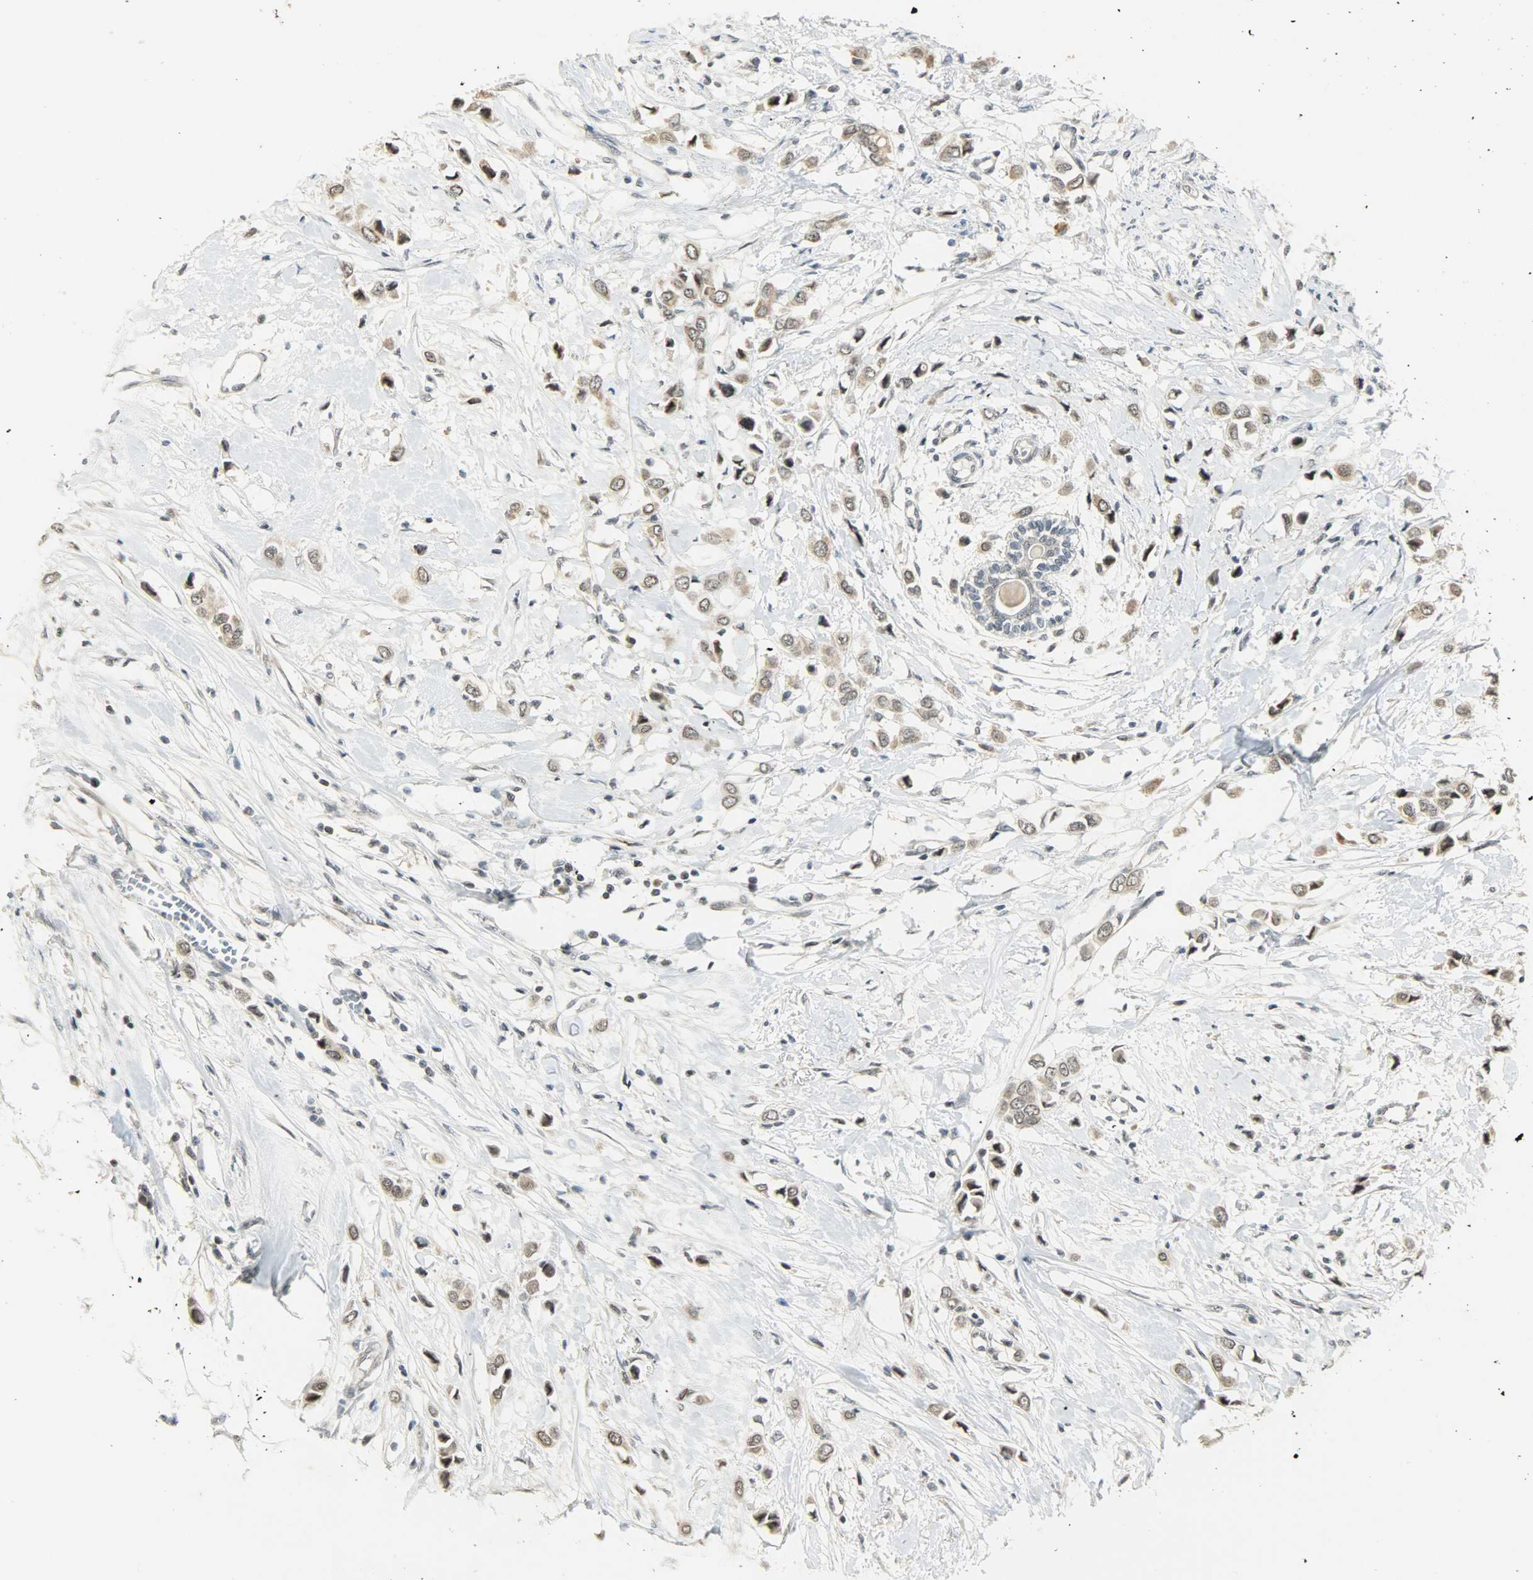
{"staining": {"intensity": "weak", "quantity": ">75%", "location": "cytoplasmic/membranous"}, "tissue": "breast cancer", "cell_type": "Tumor cells", "image_type": "cancer", "snomed": [{"axis": "morphology", "description": "Lobular carcinoma"}, {"axis": "topography", "description": "Breast"}], "caption": "This is a micrograph of IHC staining of breast cancer (lobular carcinoma), which shows weak staining in the cytoplasmic/membranous of tumor cells.", "gene": "SMARCA5", "patient": {"sex": "female", "age": 51}}